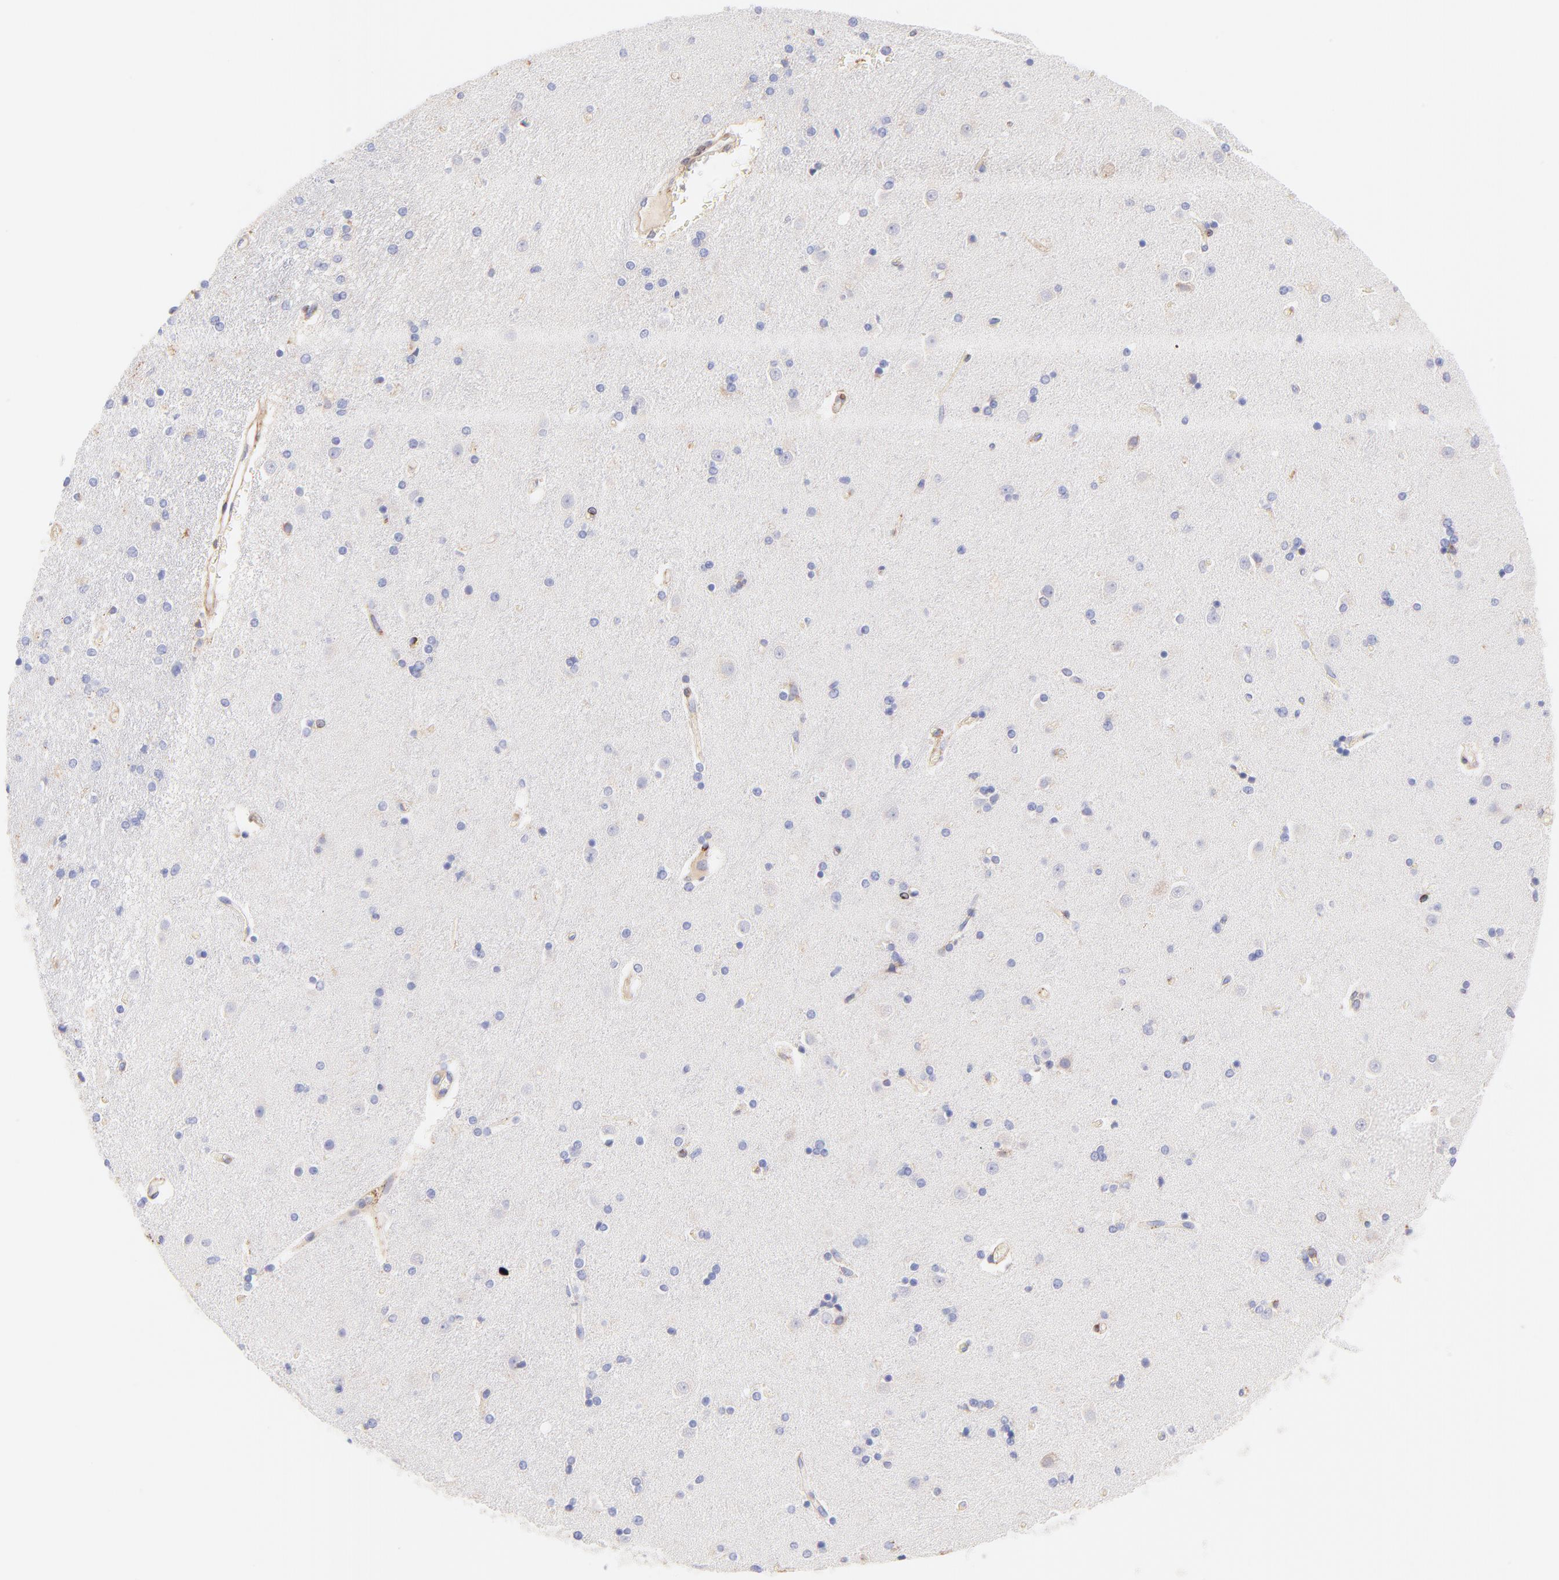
{"staining": {"intensity": "negative", "quantity": "none", "location": "none"}, "tissue": "caudate", "cell_type": "Glial cells", "image_type": "normal", "snomed": [{"axis": "morphology", "description": "Normal tissue, NOS"}, {"axis": "topography", "description": "Lateral ventricle wall"}], "caption": "Caudate was stained to show a protein in brown. There is no significant staining in glial cells. (DAB (3,3'-diaminobenzidine) IHC visualized using brightfield microscopy, high magnification).", "gene": "BGN", "patient": {"sex": "female", "age": 54}}